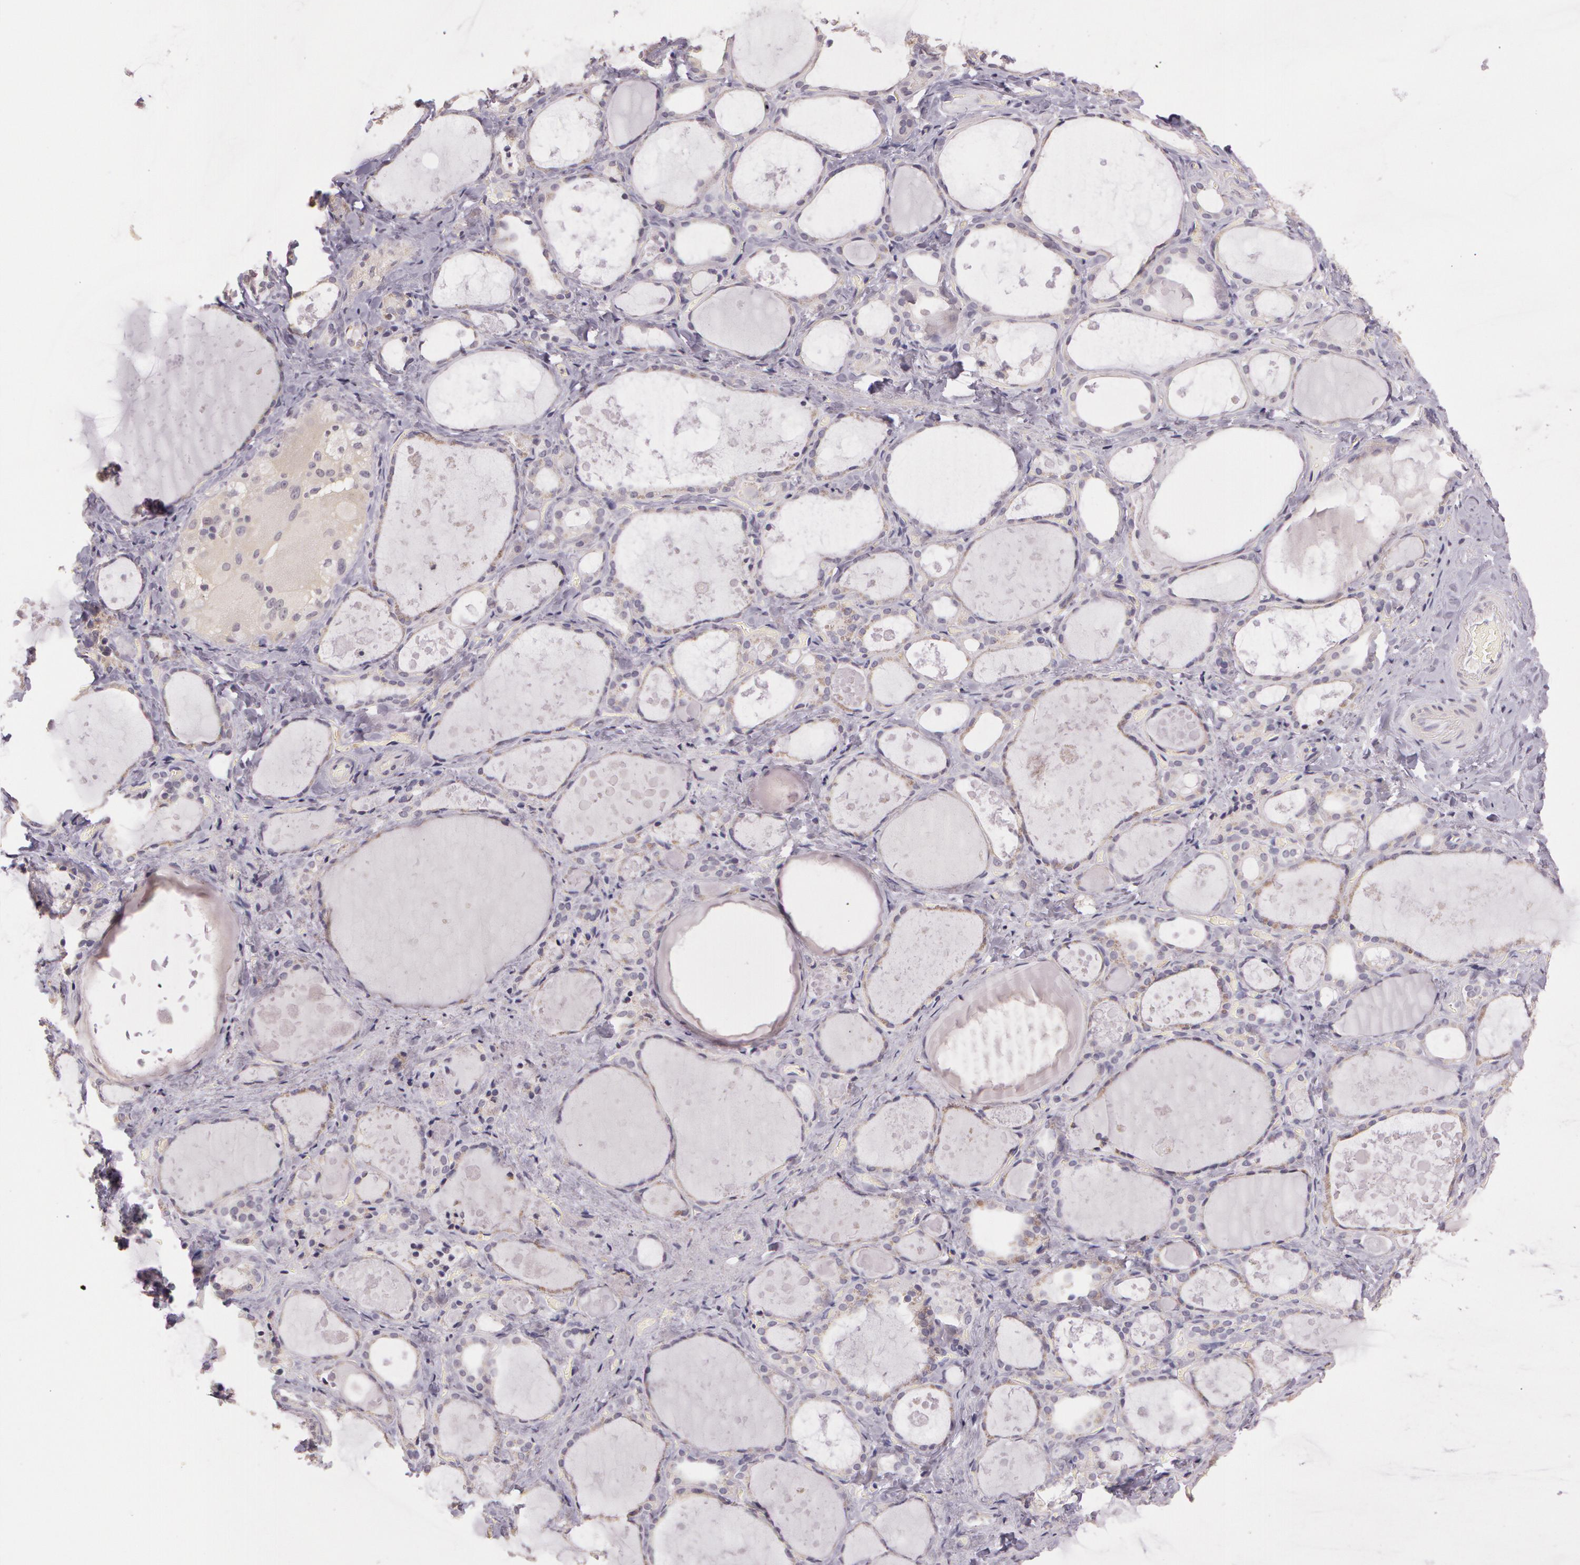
{"staining": {"intensity": "negative", "quantity": "none", "location": "none"}, "tissue": "thyroid gland", "cell_type": "Glandular cells", "image_type": "normal", "snomed": [{"axis": "morphology", "description": "Normal tissue, NOS"}, {"axis": "topography", "description": "Thyroid gland"}], "caption": "DAB (3,3'-diaminobenzidine) immunohistochemical staining of normal thyroid gland reveals no significant expression in glandular cells.", "gene": "G2E3", "patient": {"sex": "female", "age": 75}}